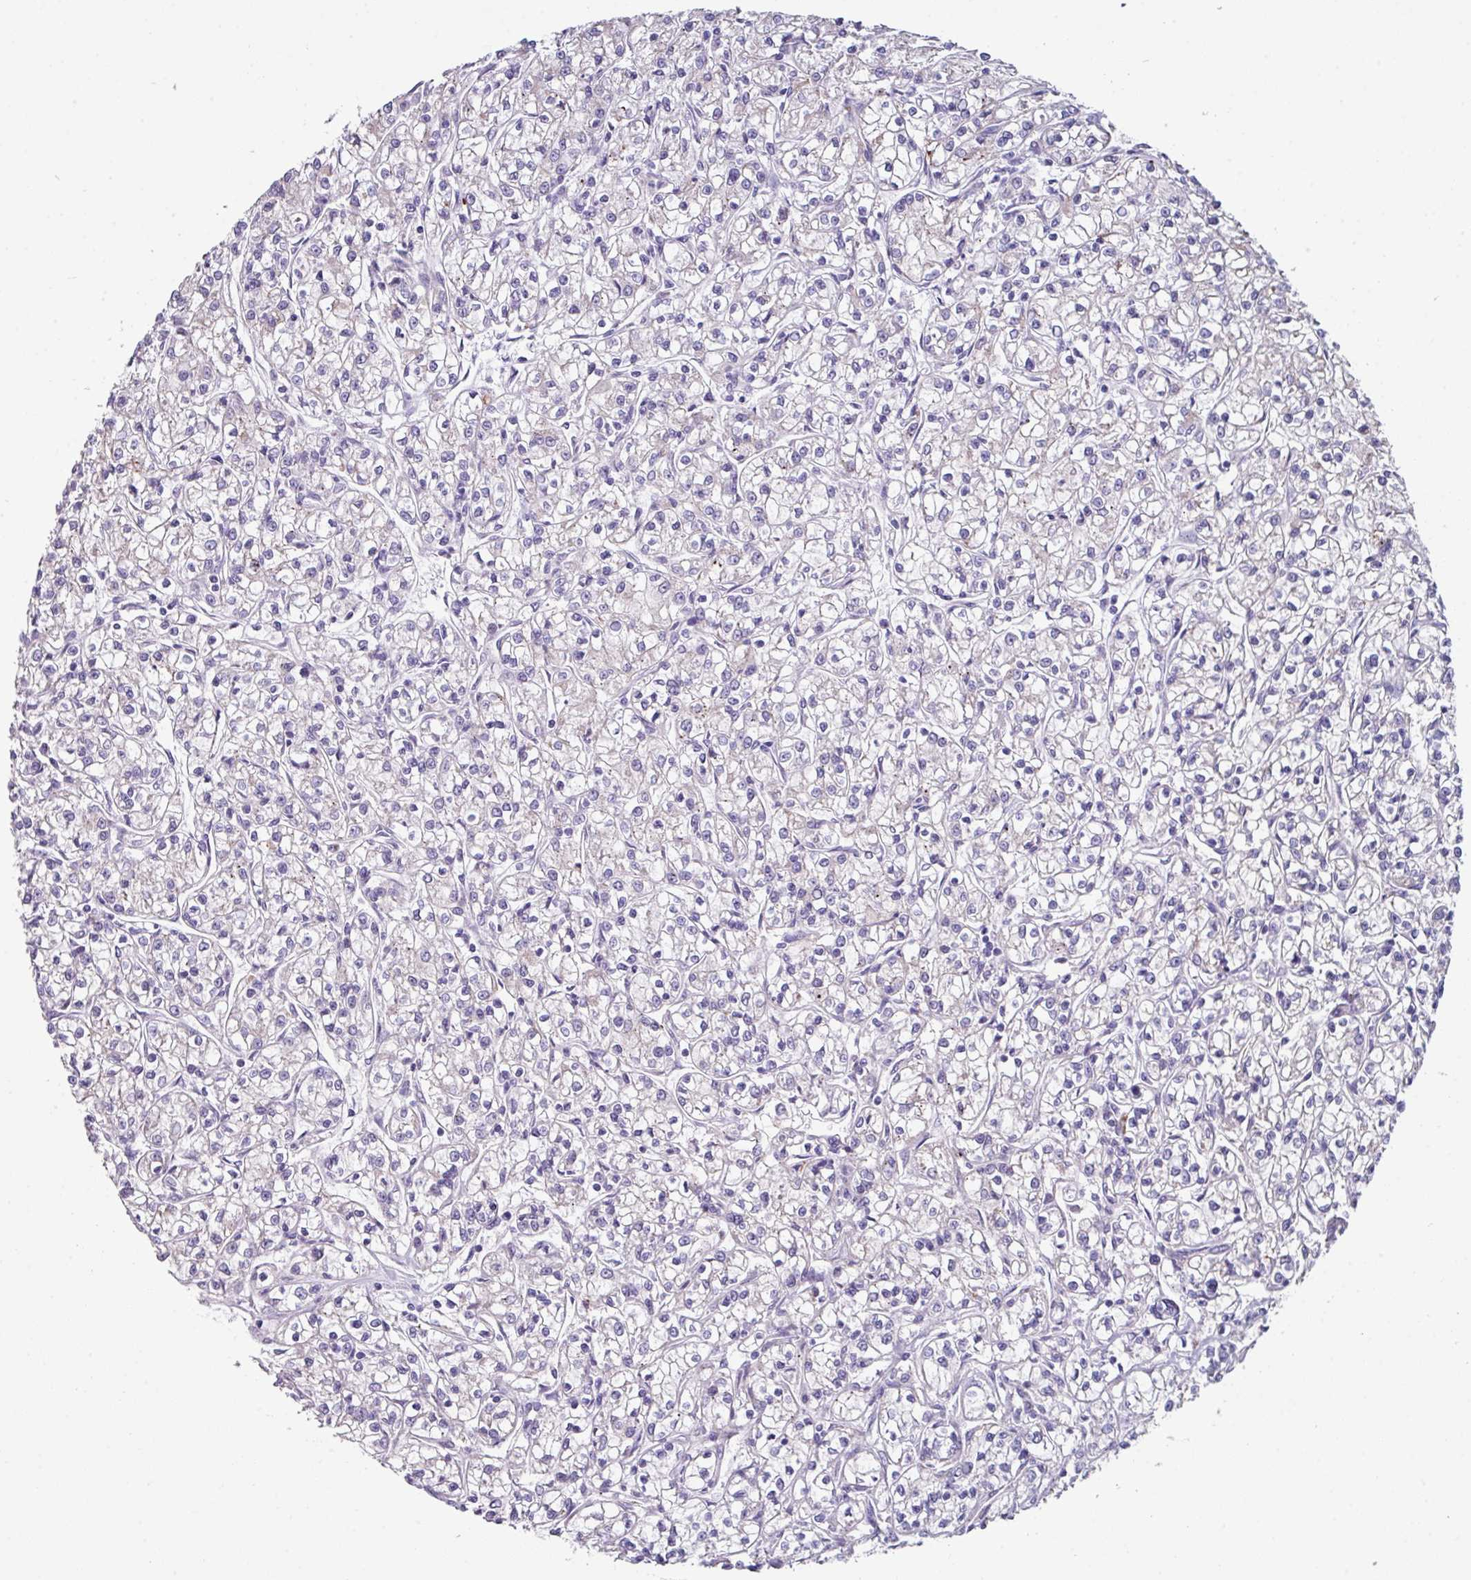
{"staining": {"intensity": "negative", "quantity": "none", "location": "none"}, "tissue": "renal cancer", "cell_type": "Tumor cells", "image_type": "cancer", "snomed": [{"axis": "morphology", "description": "Adenocarcinoma, NOS"}, {"axis": "topography", "description": "Kidney"}], "caption": "A micrograph of human renal cancer is negative for staining in tumor cells.", "gene": "BMS1", "patient": {"sex": "female", "age": 59}}